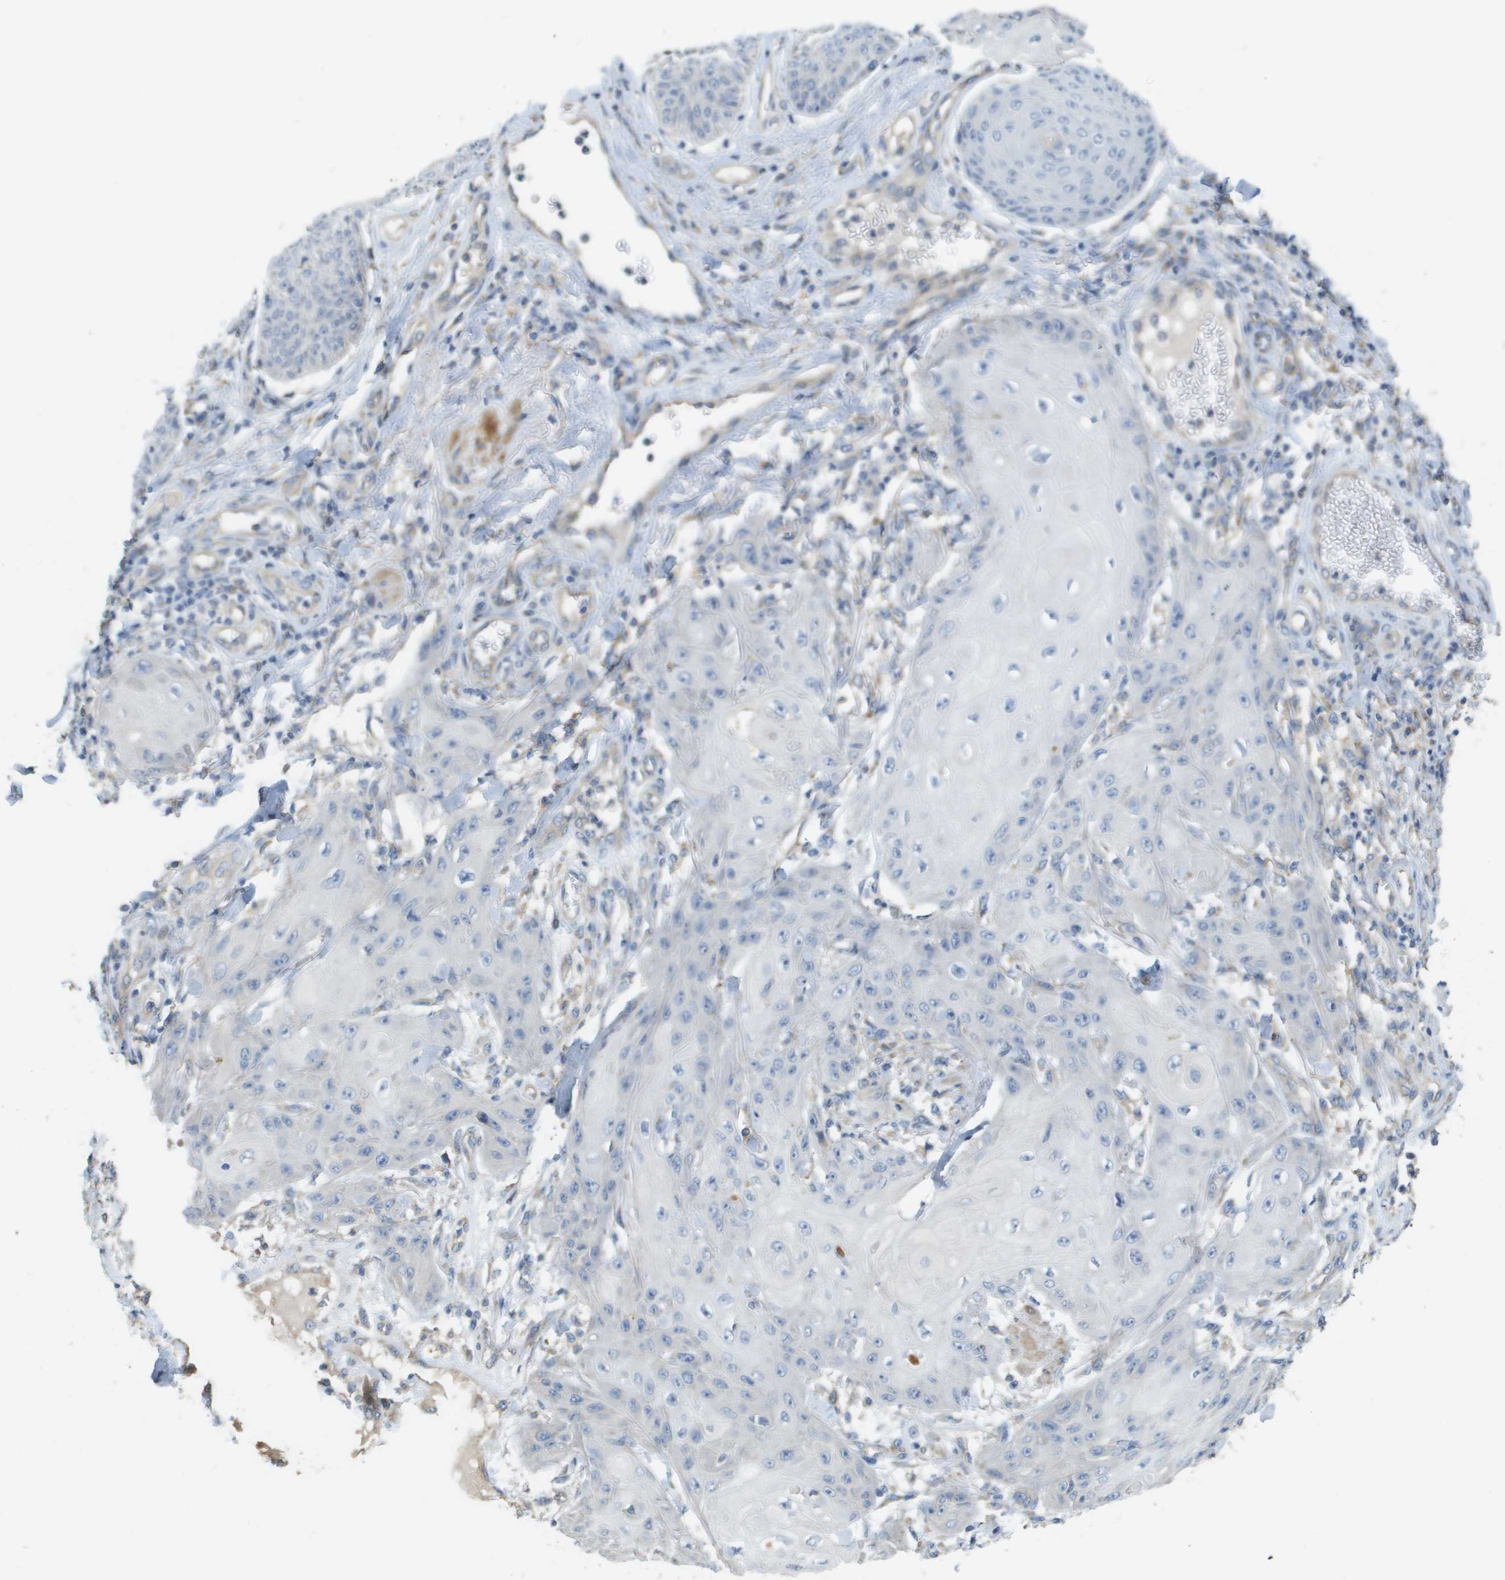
{"staining": {"intensity": "negative", "quantity": "none", "location": "none"}, "tissue": "skin cancer", "cell_type": "Tumor cells", "image_type": "cancer", "snomed": [{"axis": "morphology", "description": "Squamous cell carcinoma, NOS"}, {"axis": "topography", "description": "Skin"}], "caption": "Immunohistochemical staining of human skin cancer displays no significant positivity in tumor cells.", "gene": "CASP10", "patient": {"sex": "male", "age": 74}}